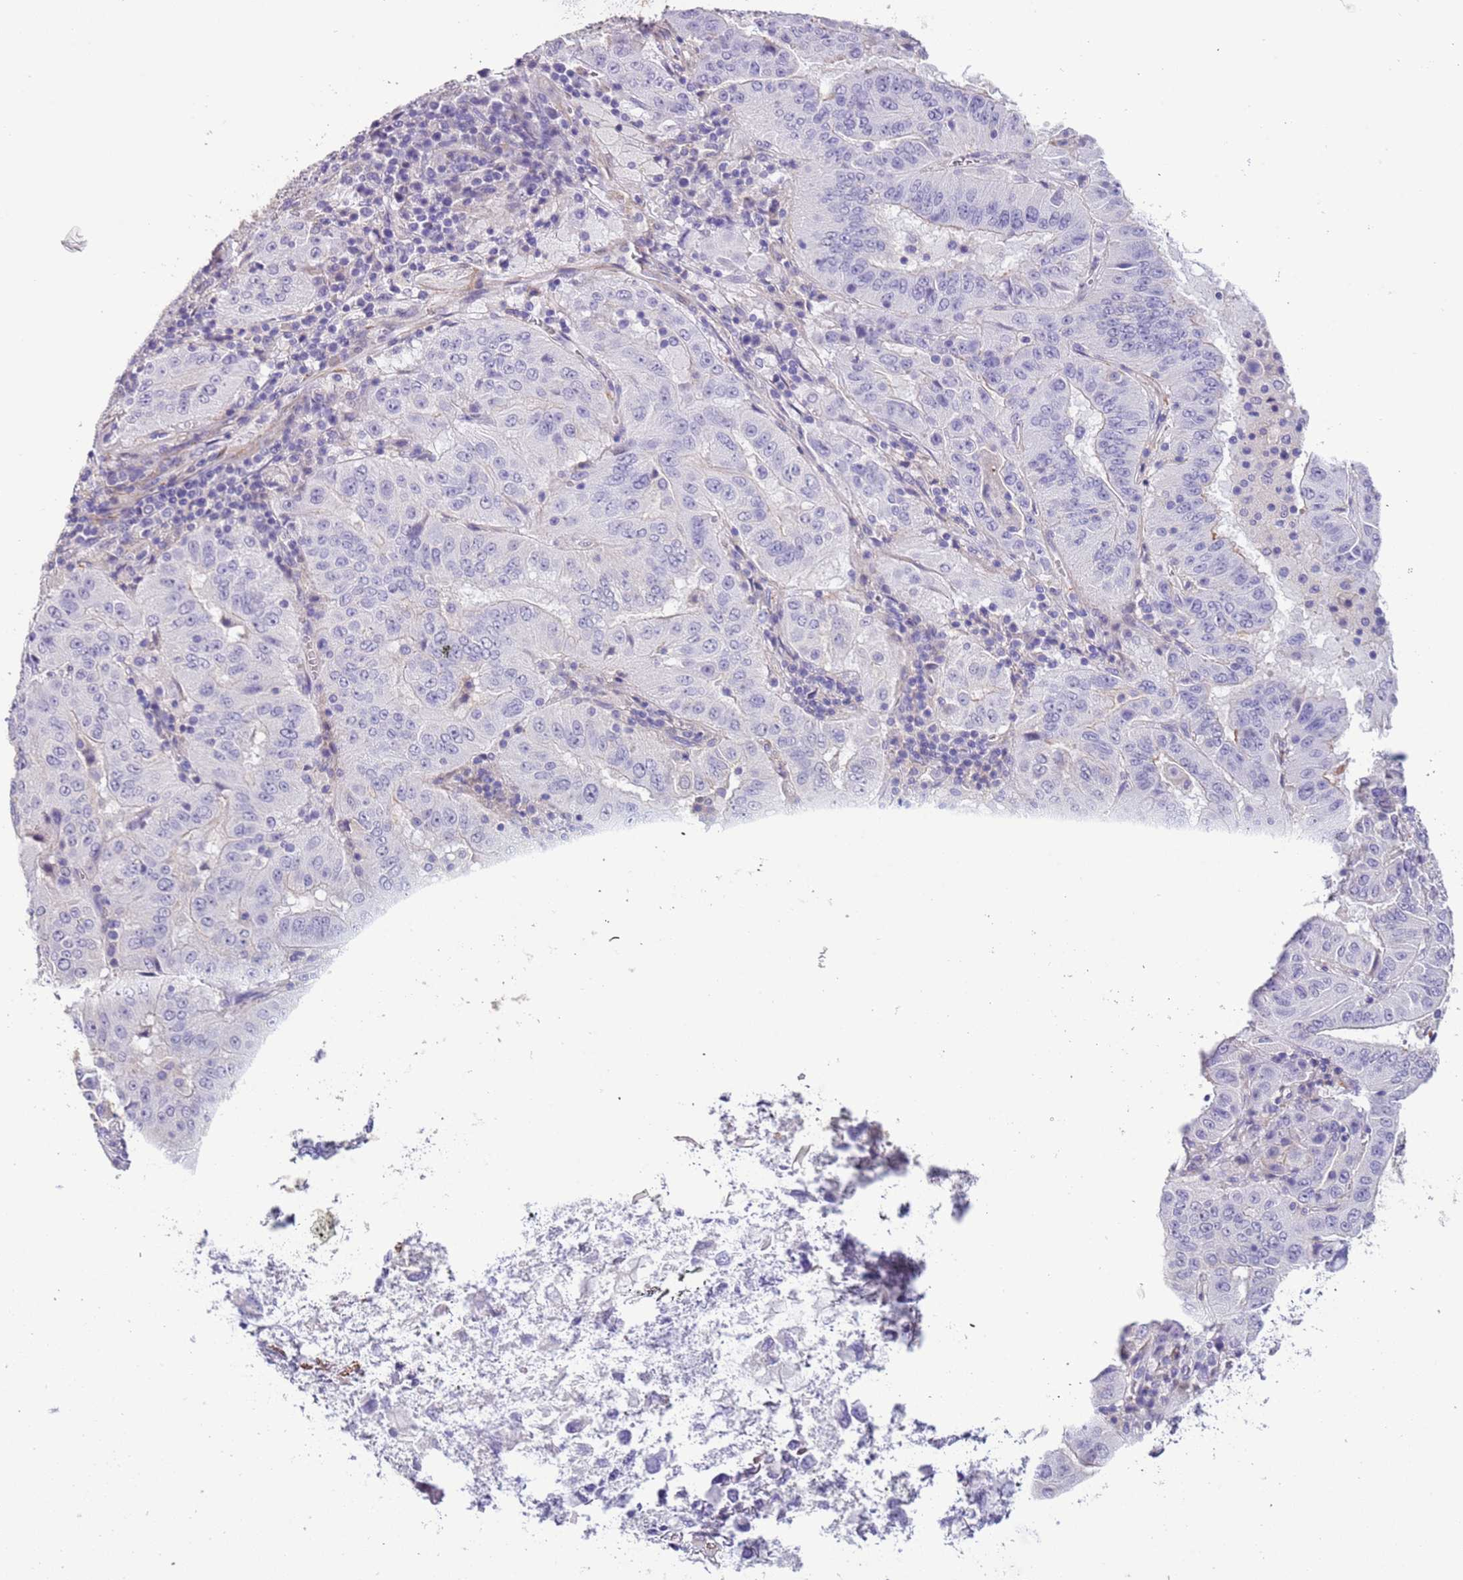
{"staining": {"intensity": "negative", "quantity": "none", "location": "none"}, "tissue": "pancreatic cancer", "cell_type": "Tumor cells", "image_type": "cancer", "snomed": [{"axis": "morphology", "description": "Adenocarcinoma, NOS"}, {"axis": "topography", "description": "Pancreas"}], "caption": "Pancreatic cancer (adenocarcinoma) was stained to show a protein in brown. There is no significant positivity in tumor cells. The staining was performed using DAB to visualize the protein expression in brown, while the nuclei were stained in blue with hematoxylin (Magnification: 20x).", "gene": "PCGF2", "patient": {"sex": "male", "age": 63}}